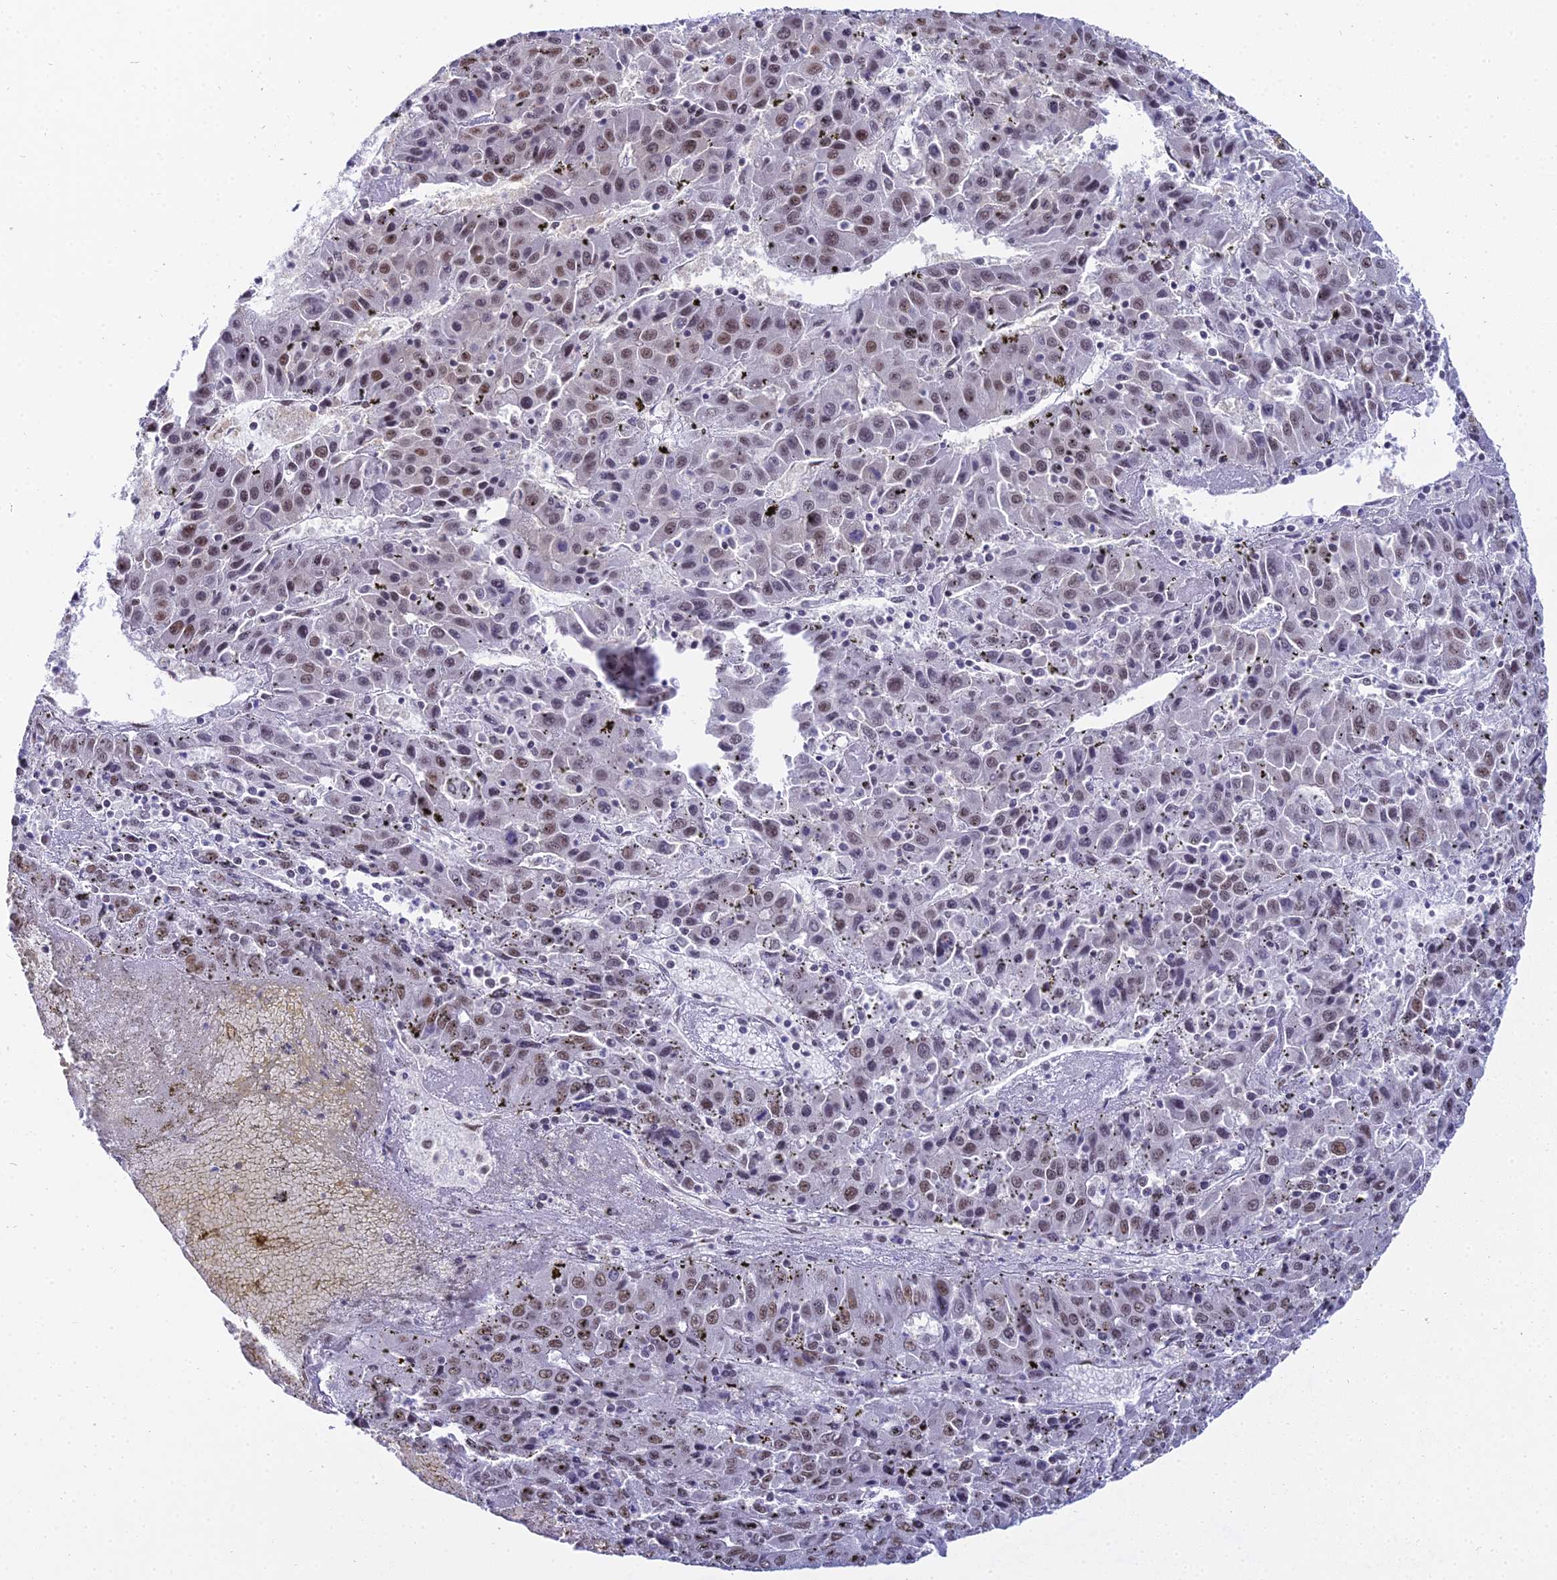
{"staining": {"intensity": "moderate", "quantity": "25%-75%", "location": "nuclear"}, "tissue": "liver cancer", "cell_type": "Tumor cells", "image_type": "cancer", "snomed": [{"axis": "morphology", "description": "Carcinoma, Hepatocellular, NOS"}, {"axis": "topography", "description": "Liver"}], "caption": "This photomicrograph demonstrates immunohistochemistry staining of hepatocellular carcinoma (liver), with medium moderate nuclear positivity in approximately 25%-75% of tumor cells.", "gene": "RBM12", "patient": {"sex": "female", "age": 53}}